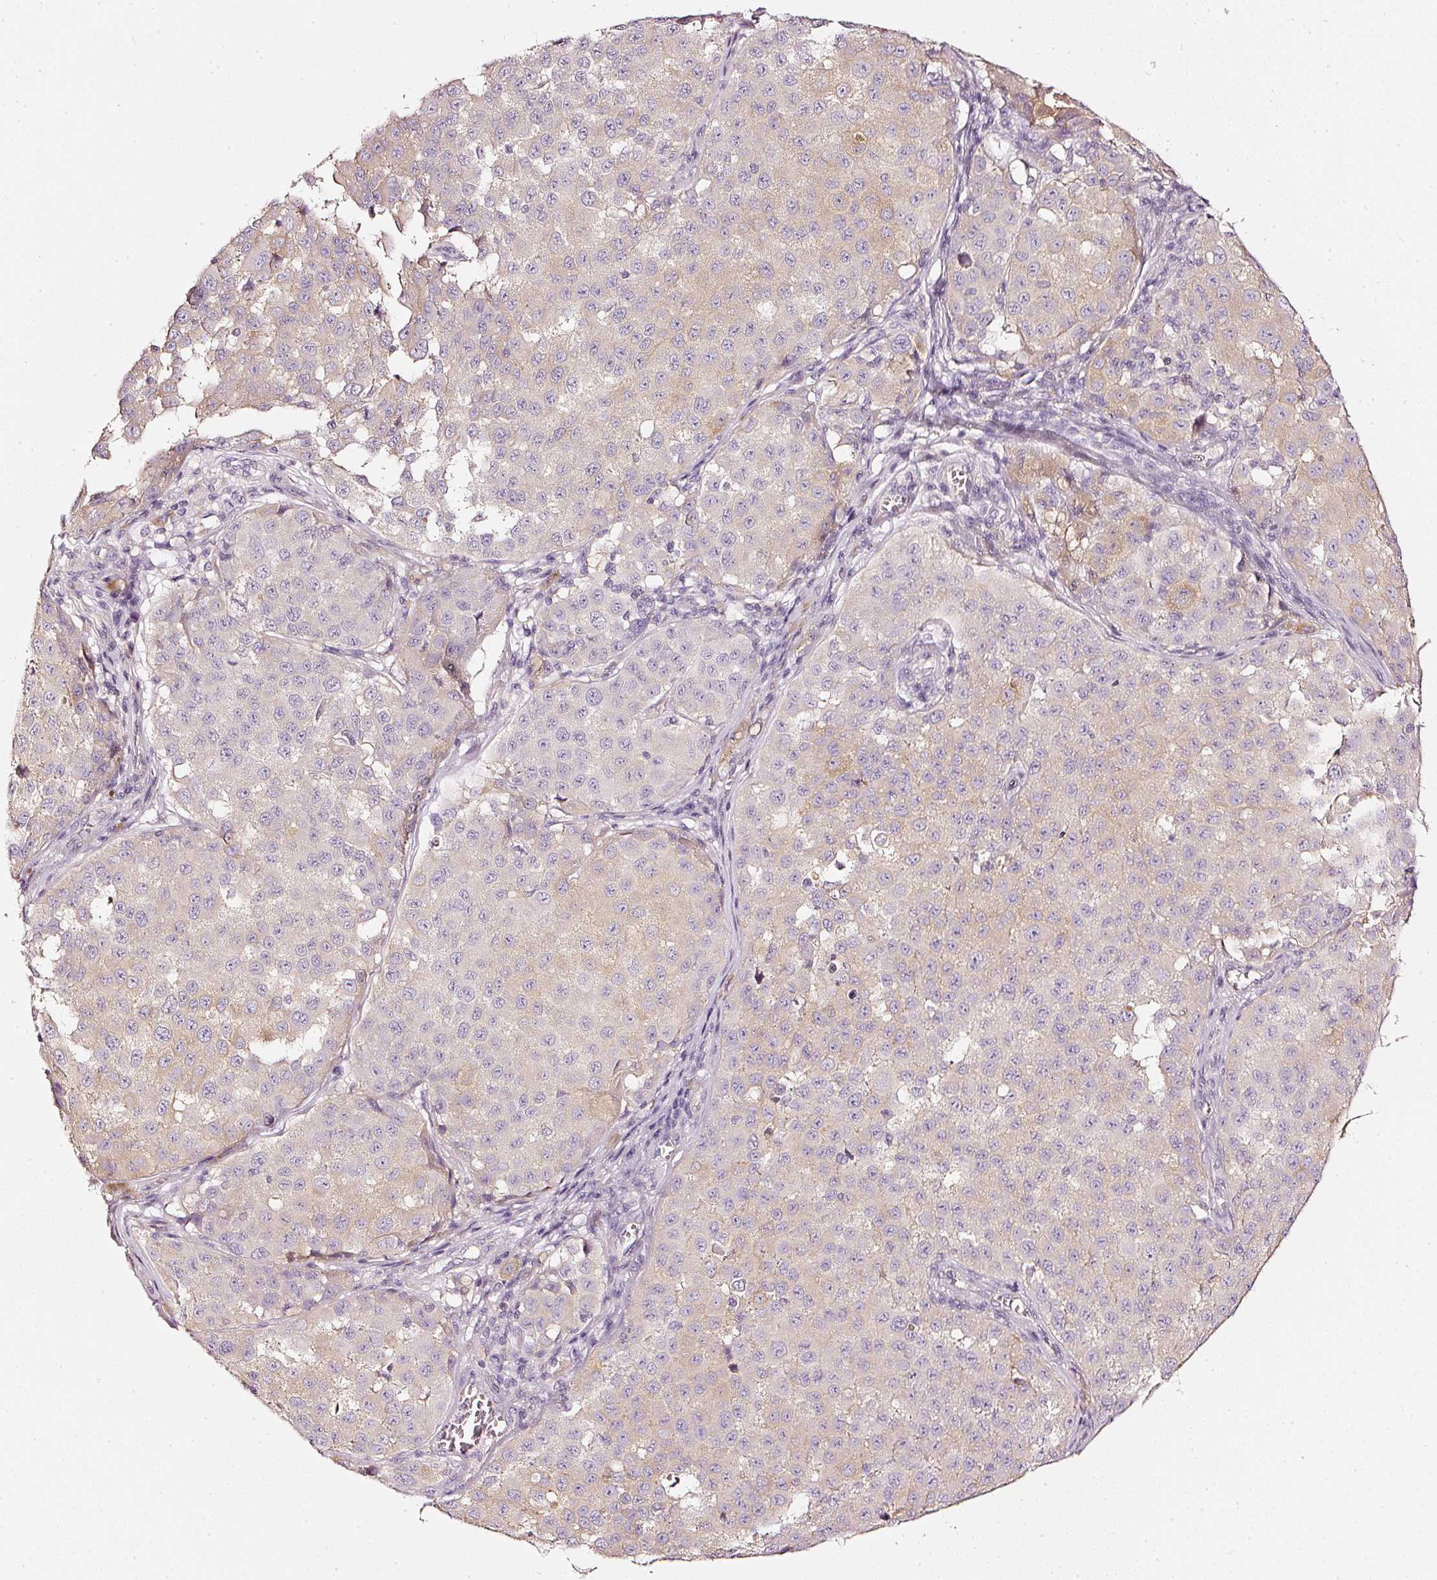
{"staining": {"intensity": "weak", "quantity": "<25%", "location": "cytoplasmic/membranous"}, "tissue": "melanoma", "cell_type": "Tumor cells", "image_type": "cancer", "snomed": [{"axis": "morphology", "description": "Malignant melanoma, NOS"}, {"axis": "topography", "description": "Skin"}], "caption": "A photomicrograph of human malignant melanoma is negative for staining in tumor cells.", "gene": "CNP", "patient": {"sex": "male", "age": 64}}